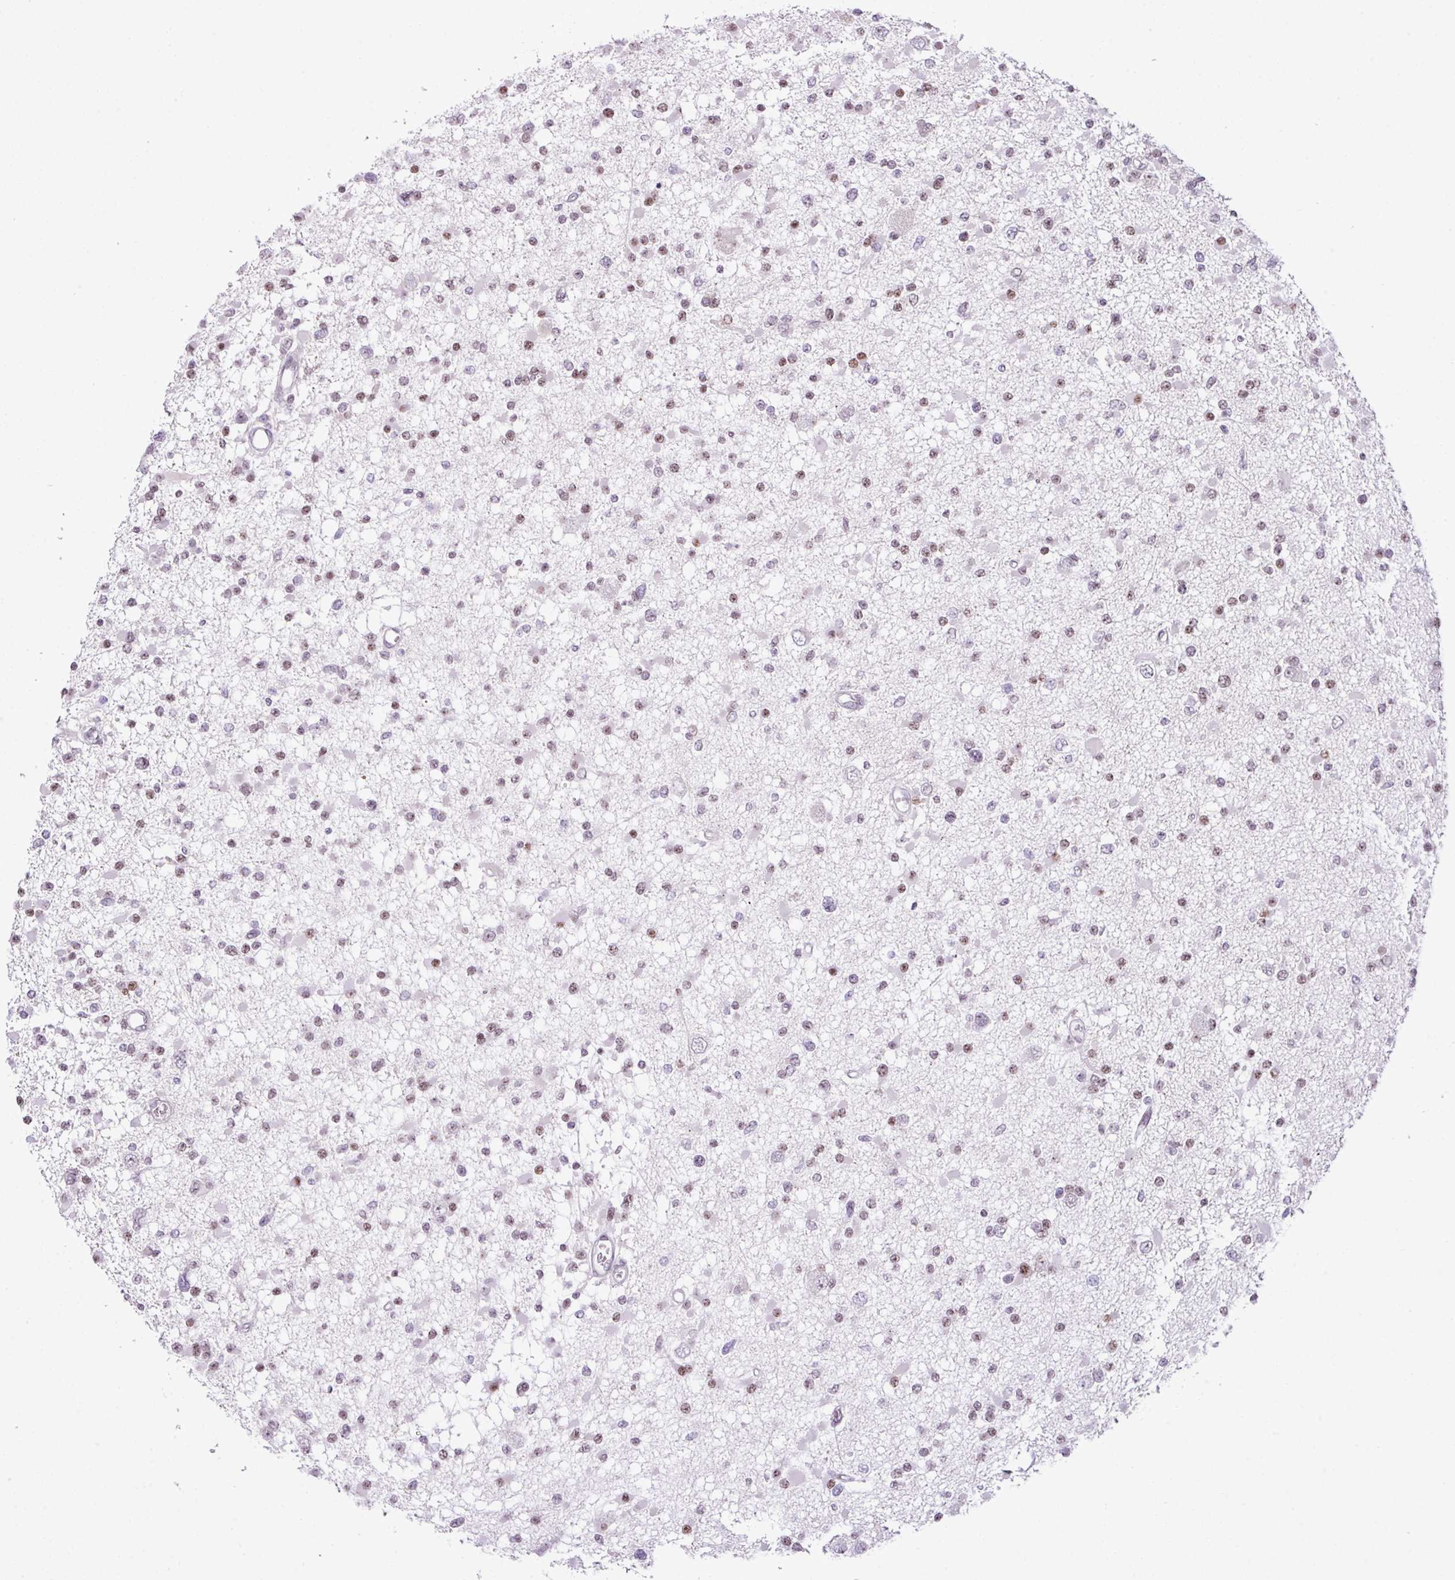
{"staining": {"intensity": "moderate", "quantity": "<25%", "location": "nuclear"}, "tissue": "glioma", "cell_type": "Tumor cells", "image_type": "cancer", "snomed": [{"axis": "morphology", "description": "Glioma, malignant, Low grade"}, {"axis": "topography", "description": "Brain"}], "caption": "Immunohistochemical staining of human malignant glioma (low-grade) exhibits low levels of moderate nuclear protein staining in about <25% of tumor cells.", "gene": "CCDC137", "patient": {"sex": "female", "age": 22}}